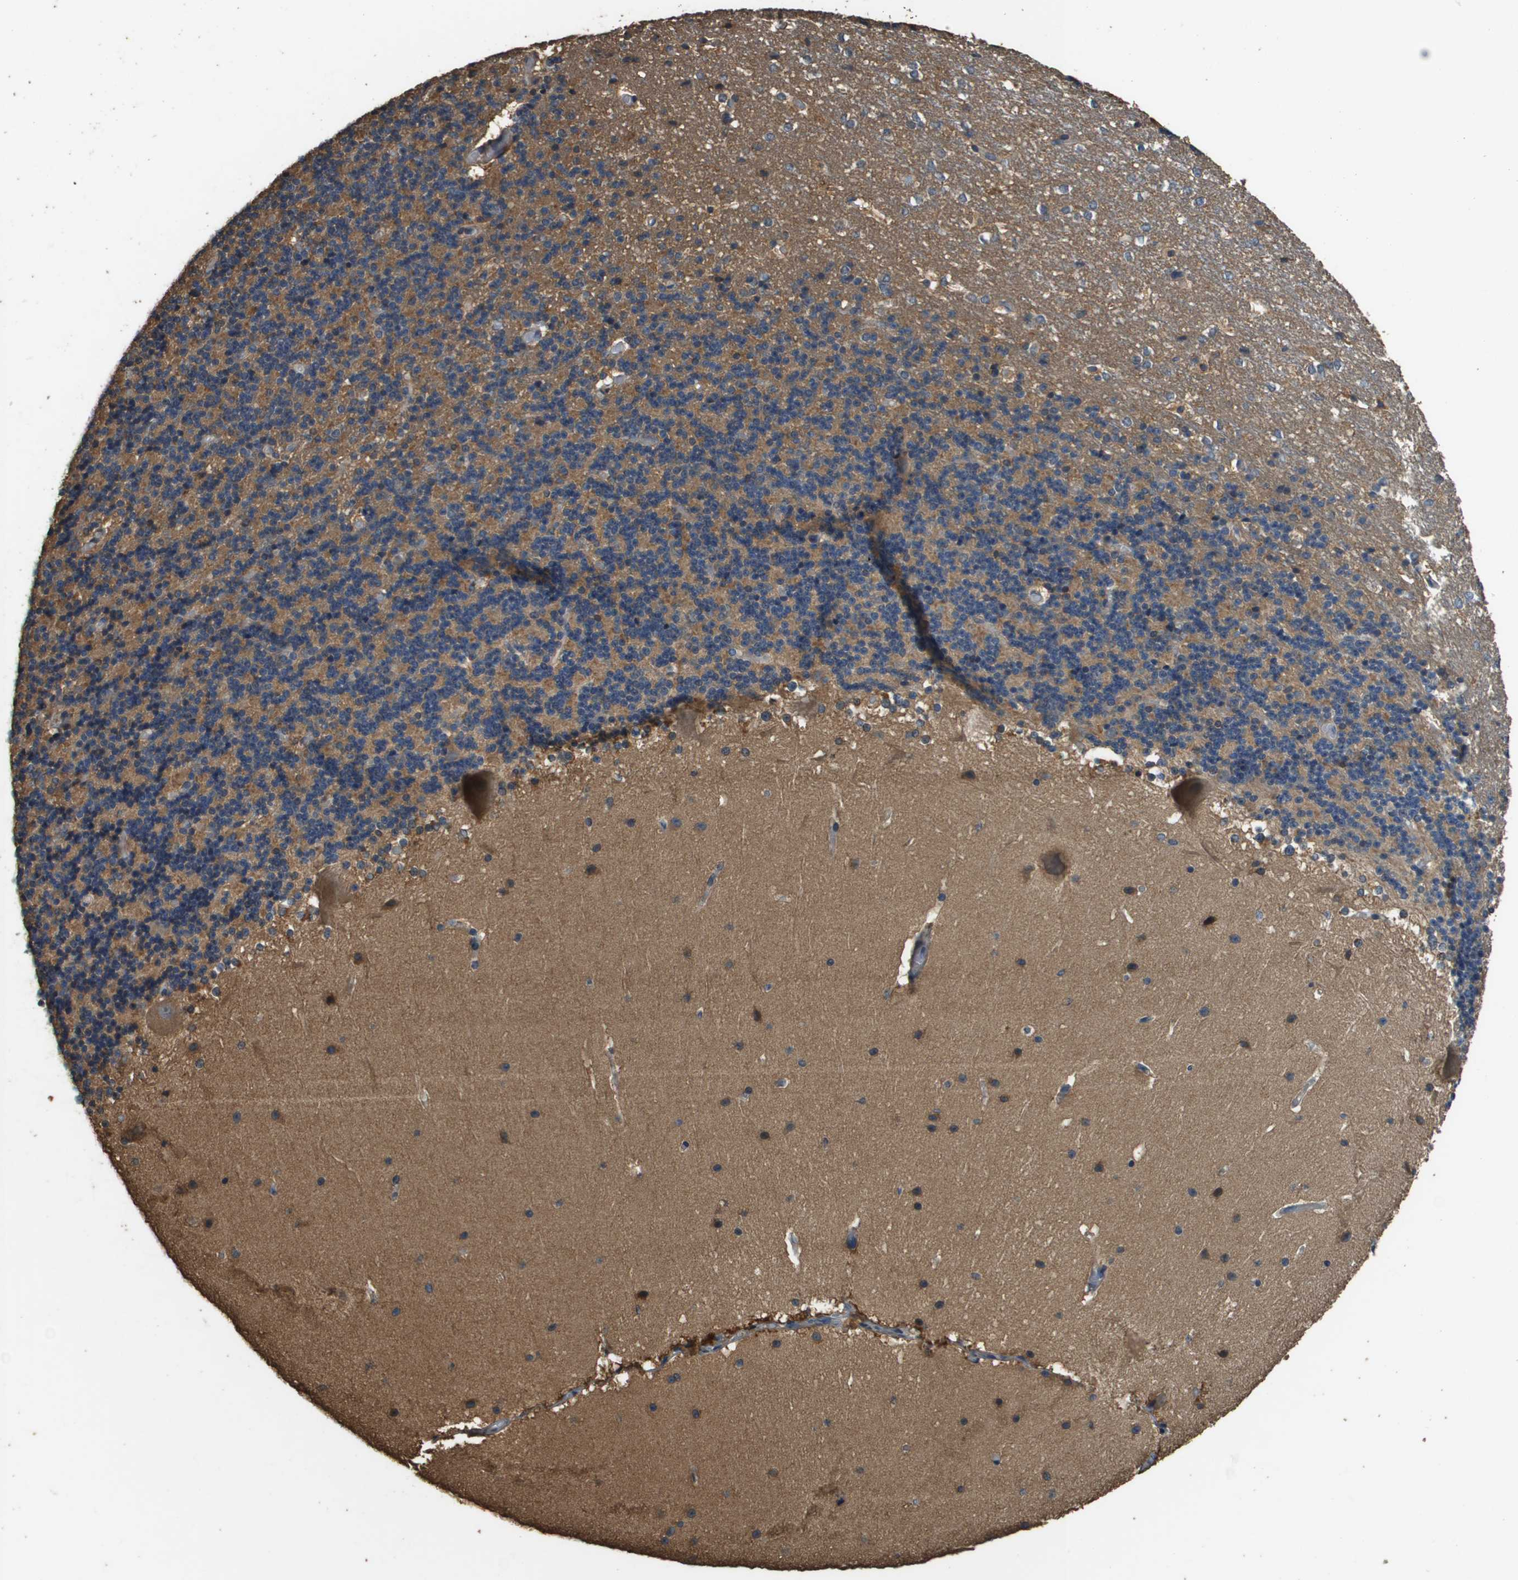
{"staining": {"intensity": "moderate", "quantity": "25%-75%", "location": "cytoplasmic/membranous"}, "tissue": "cerebellum", "cell_type": "Cells in granular layer", "image_type": "normal", "snomed": [{"axis": "morphology", "description": "Normal tissue, NOS"}, {"axis": "topography", "description": "Cerebellum"}], "caption": "Immunohistochemistry image of unremarkable human cerebellum stained for a protein (brown), which displays medium levels of moderate cytoplasmic/membranous expression in about 25%-75% of cells in granular layer.", "gene": "RAB6B", "patient": {"sex": "female", "age": 19}}